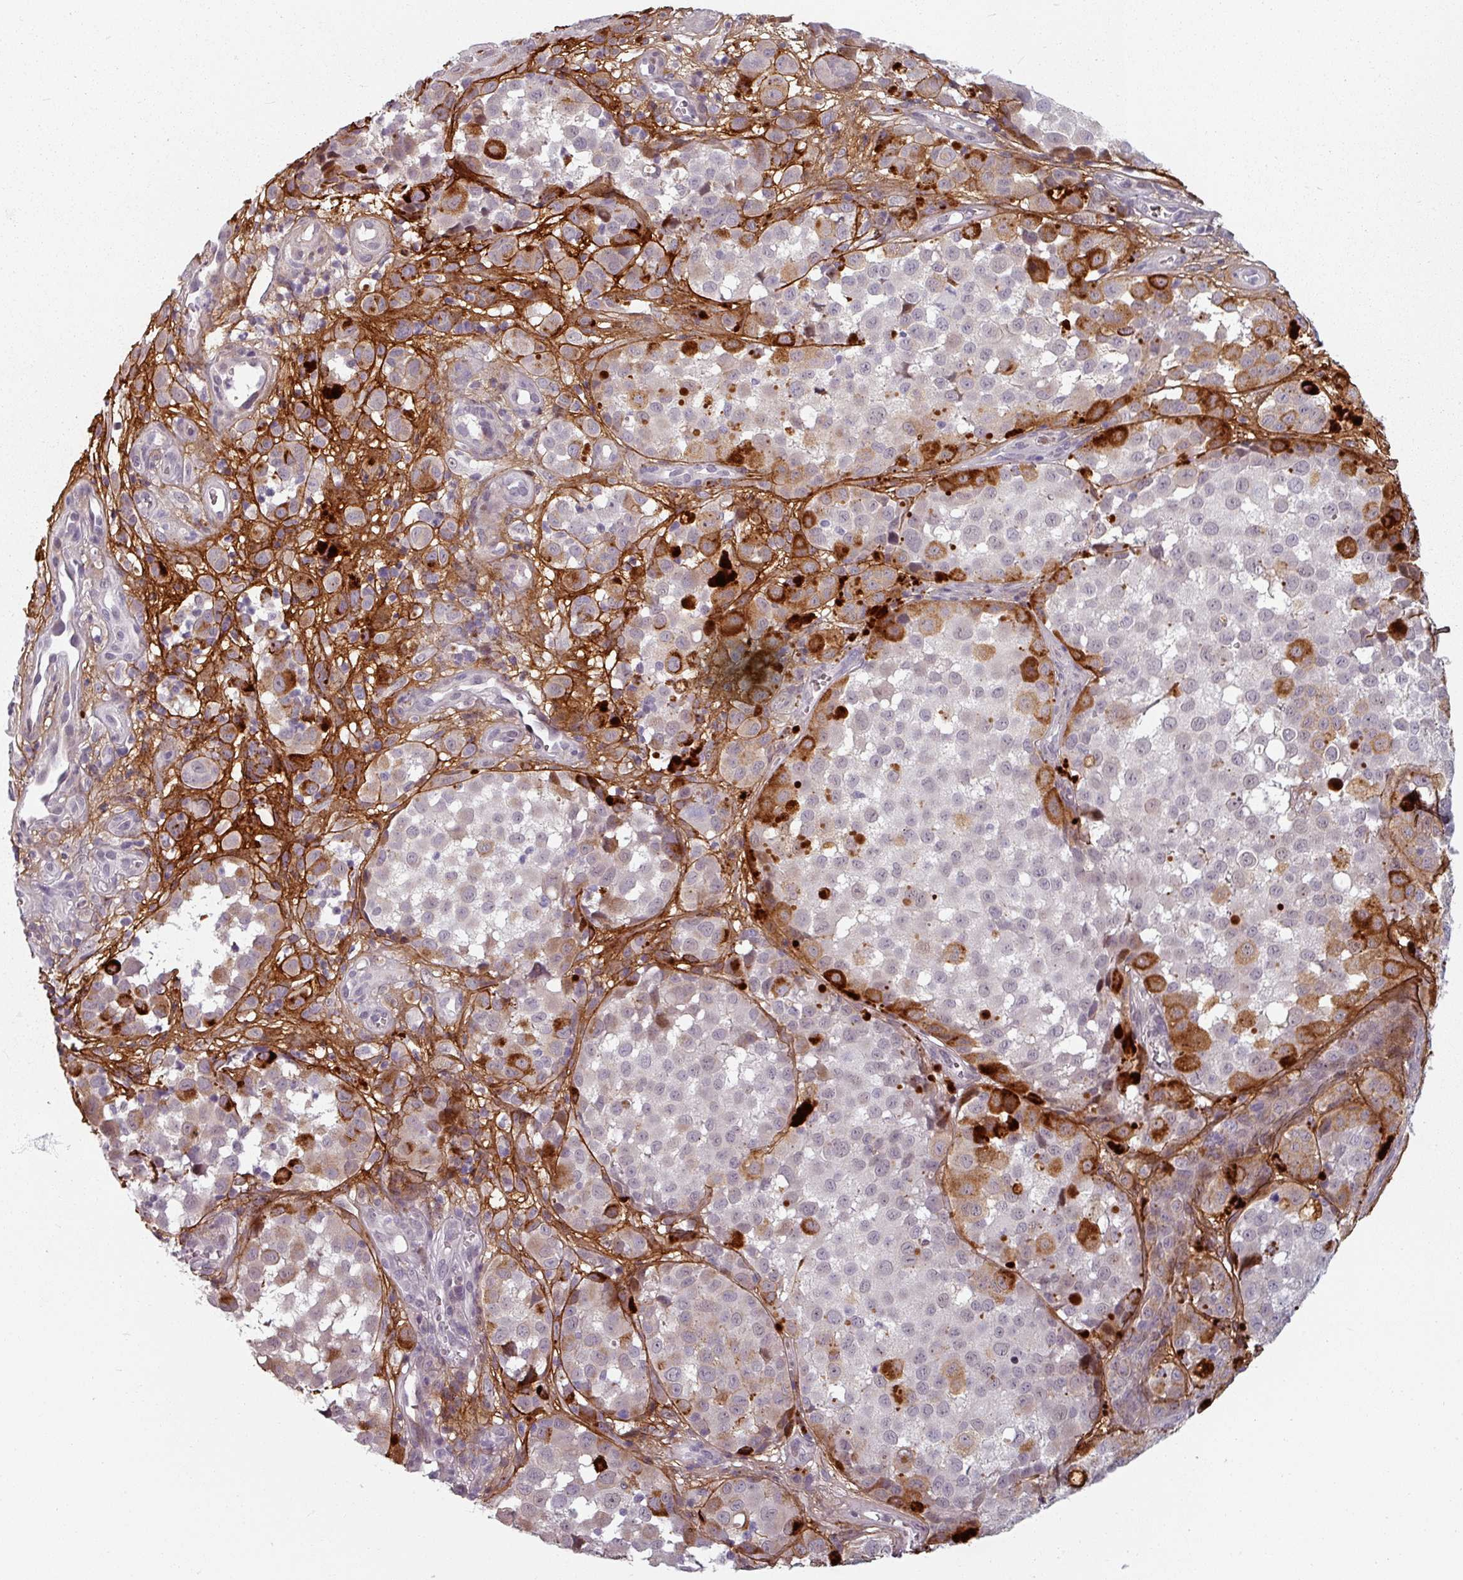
{"staining": {"intensity": "strong", "quantity": "<25%", "location": "cytoplasmic/membranous"}, "tissue": "melanoma", "cell_type": "Tumor cells", "image_type": "cancer", "snomed": [{"axis": "morphology", "description": "Malignant melanoma, NOS"}, {"axis": "topography", "description": "Skin"}], "caption": "A medium amount of strong cytoplasmic/membranous staining is identified in about <25% of tumor cells in melanoma tissue.", "gene": "CYB5RL", "patient": {"sex": "male", "age": 64}}